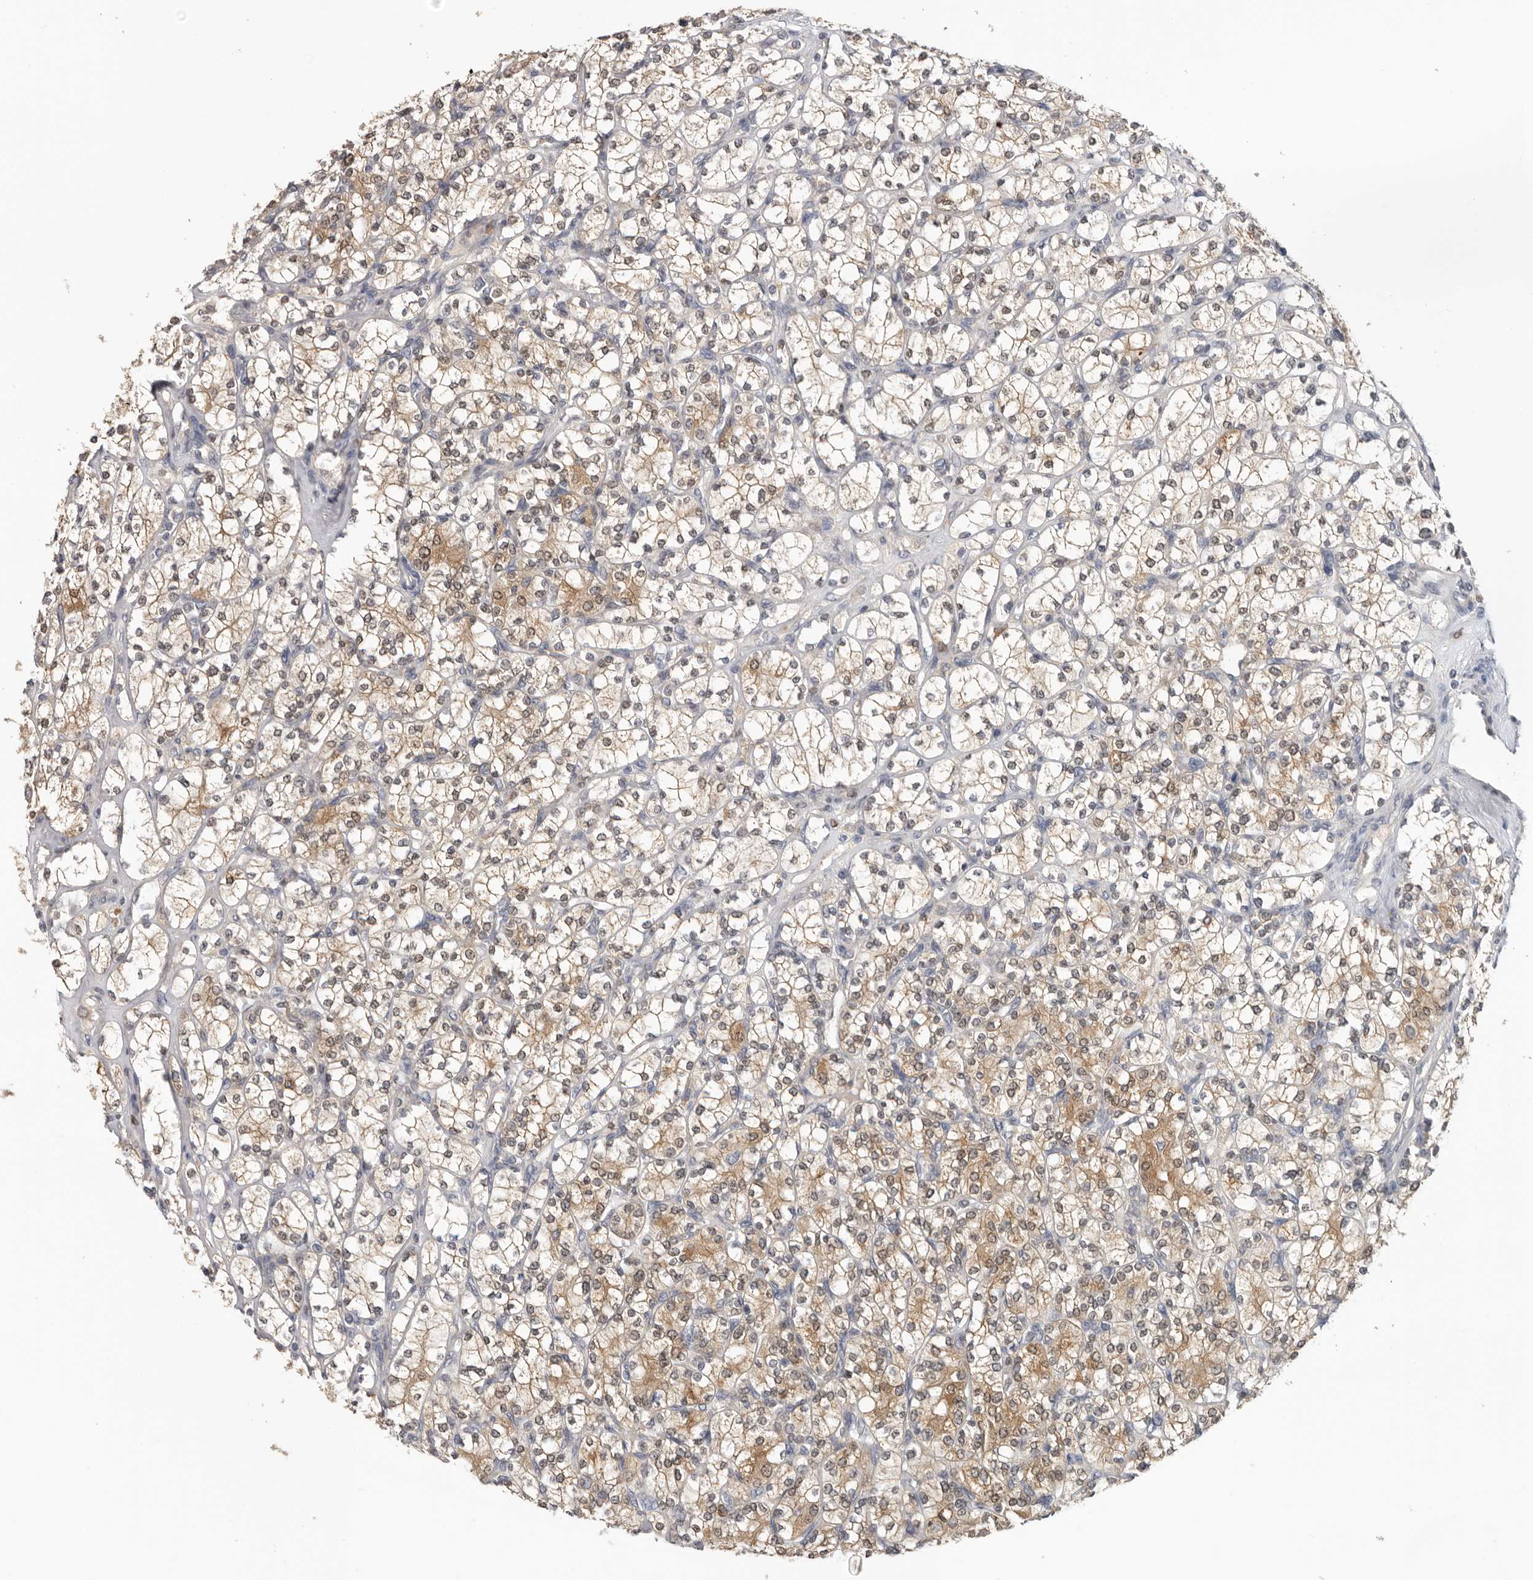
{"staining": {"intensity": "moderate", "quantity": ">75%", "location": "cytoplasmic/membranous"}, "tissue": "renal cancer", "cell_type": "Tumor cells", "image_type": "cancer", "snomed": [{"axis": "morphology", "description": "Adenocarcinoma, NOS"}, {"axis": "topography", "description": "Kidney"}], "caption": "Renal cancer stained for a protein shows moderate cytoplasmic/membranous positivity in tumor cells. Immunohistochemistry (ihc) stains the protein in brown and the nuclei are stained blue.", "gene": "TFRC", "patient": {"sex": "male", "age": 77}}